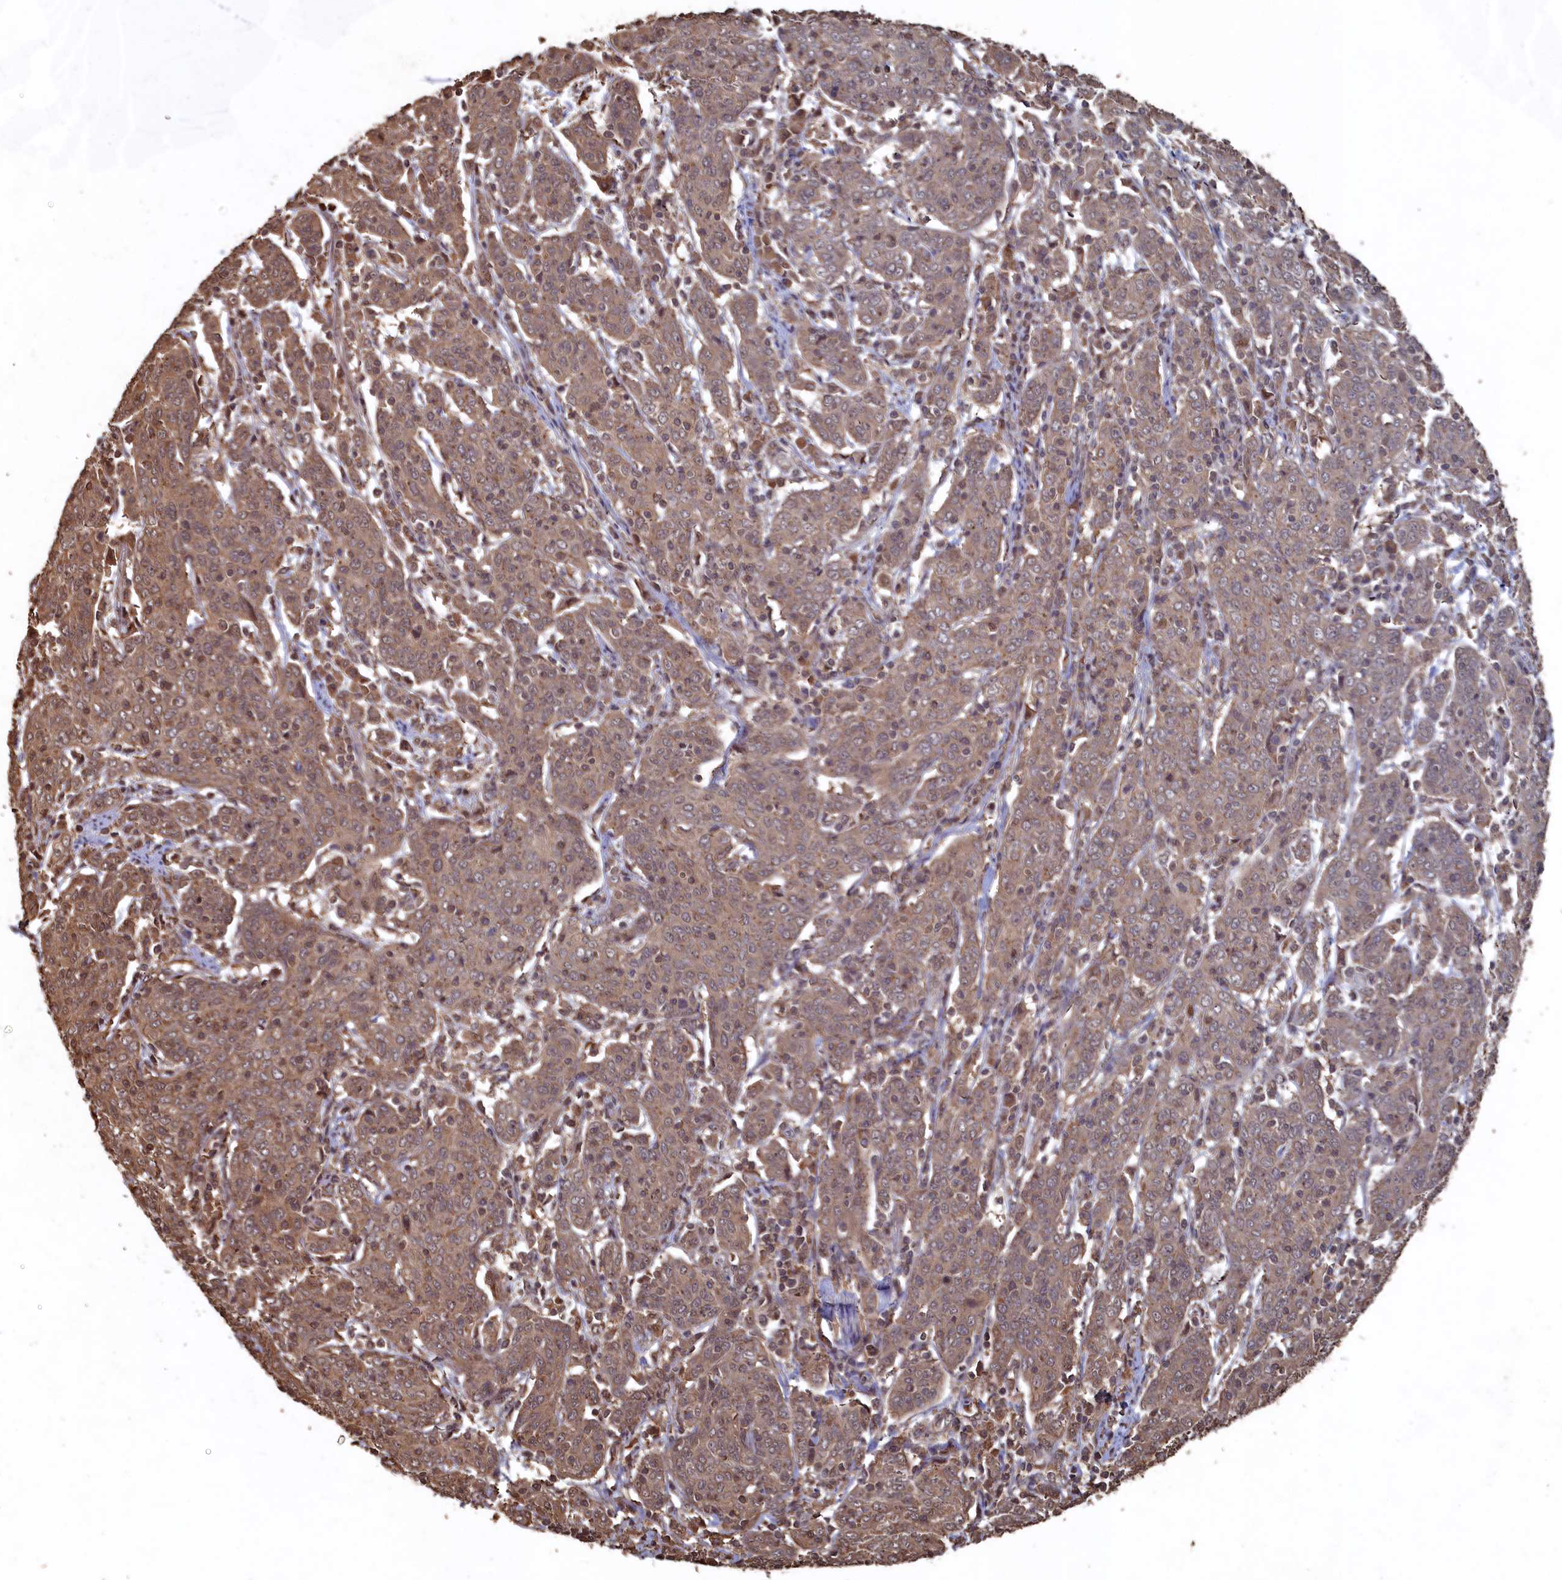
{"staining": {"intensity": "weak", "quantity": ">75%", "location": "cytoplasmic/membranous"}, "tissue": "cervical cancer", "cell_type": "Tumor cells", "image_type": "cancer", "snomed": [{"axis": "morphology", "description": "Squamous cell carcinoma, NOS"}, {"axis": "topography", "description": "Cervix"}], "caption": "Immunohistochemistry (DAB) staining of human squamous cell carcinoma (cervical) reveals weak cytoplasmic/membranous protein expression in about >75% of tumor cells.", "gene": "PIGN", "patient": {"sex": "female", "age": 67}}